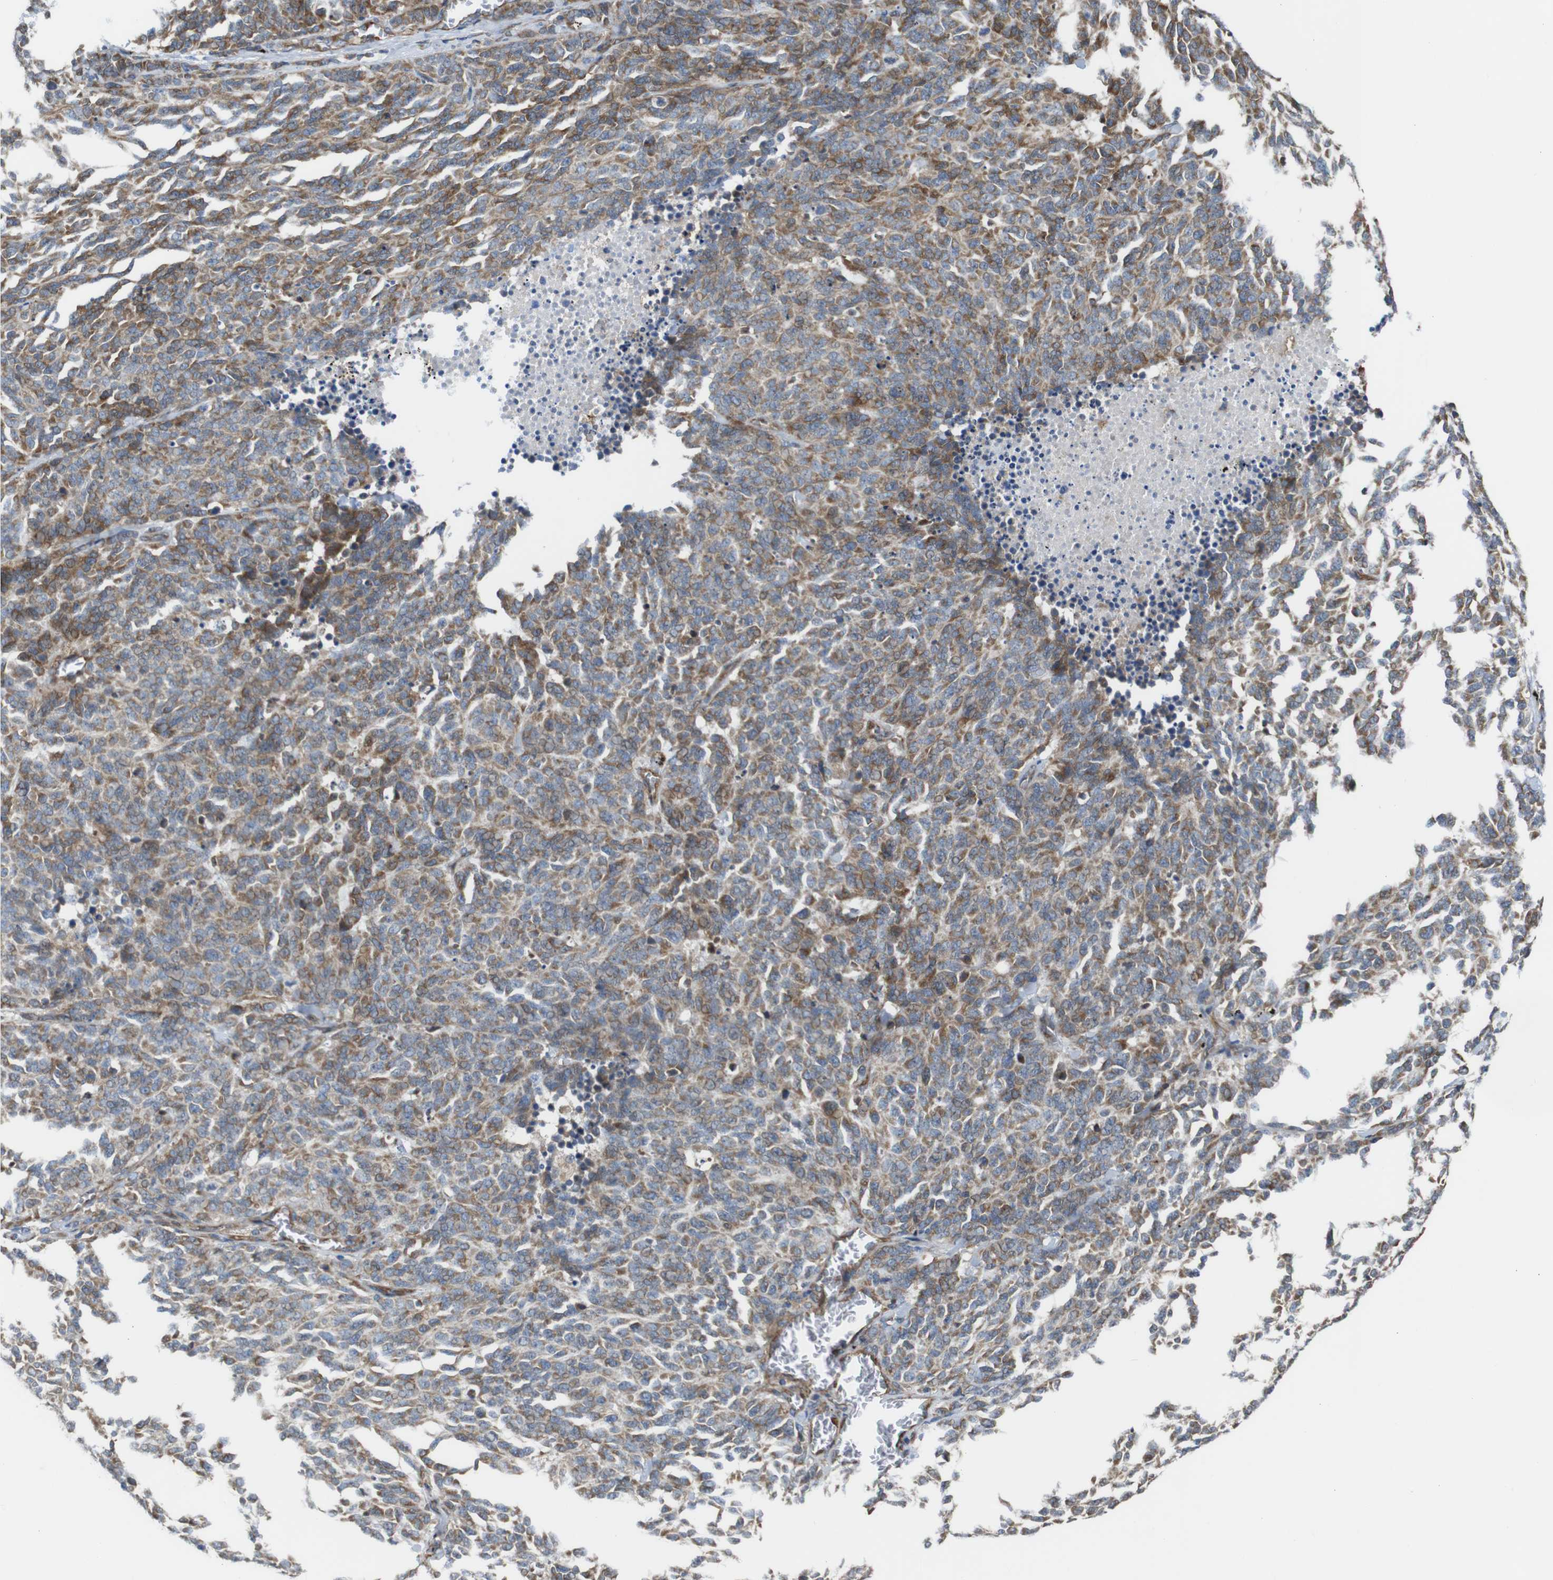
{"staining": {"intensity": "moderate", "quantity": ">75%", "location": "cytoplasmic/membranous"}, "tissue": "lung cancer", "cell_type": "Tumor cells", "image_type": "cancer", "snomed": [{"axis": "morphology", "description": "Neoplasm, malignant, NOS"}, {"axis": "topography", "description": "Lung"}], "caption": "High-power microscopy captured an immunohistochemistry micrograph of lung cancer, revealing moderate cytoplasmic/membranous positivity in approximately >75% of tumor cells.", "gene": "POMK", "patient": {"sex": "female", "age": 58}}